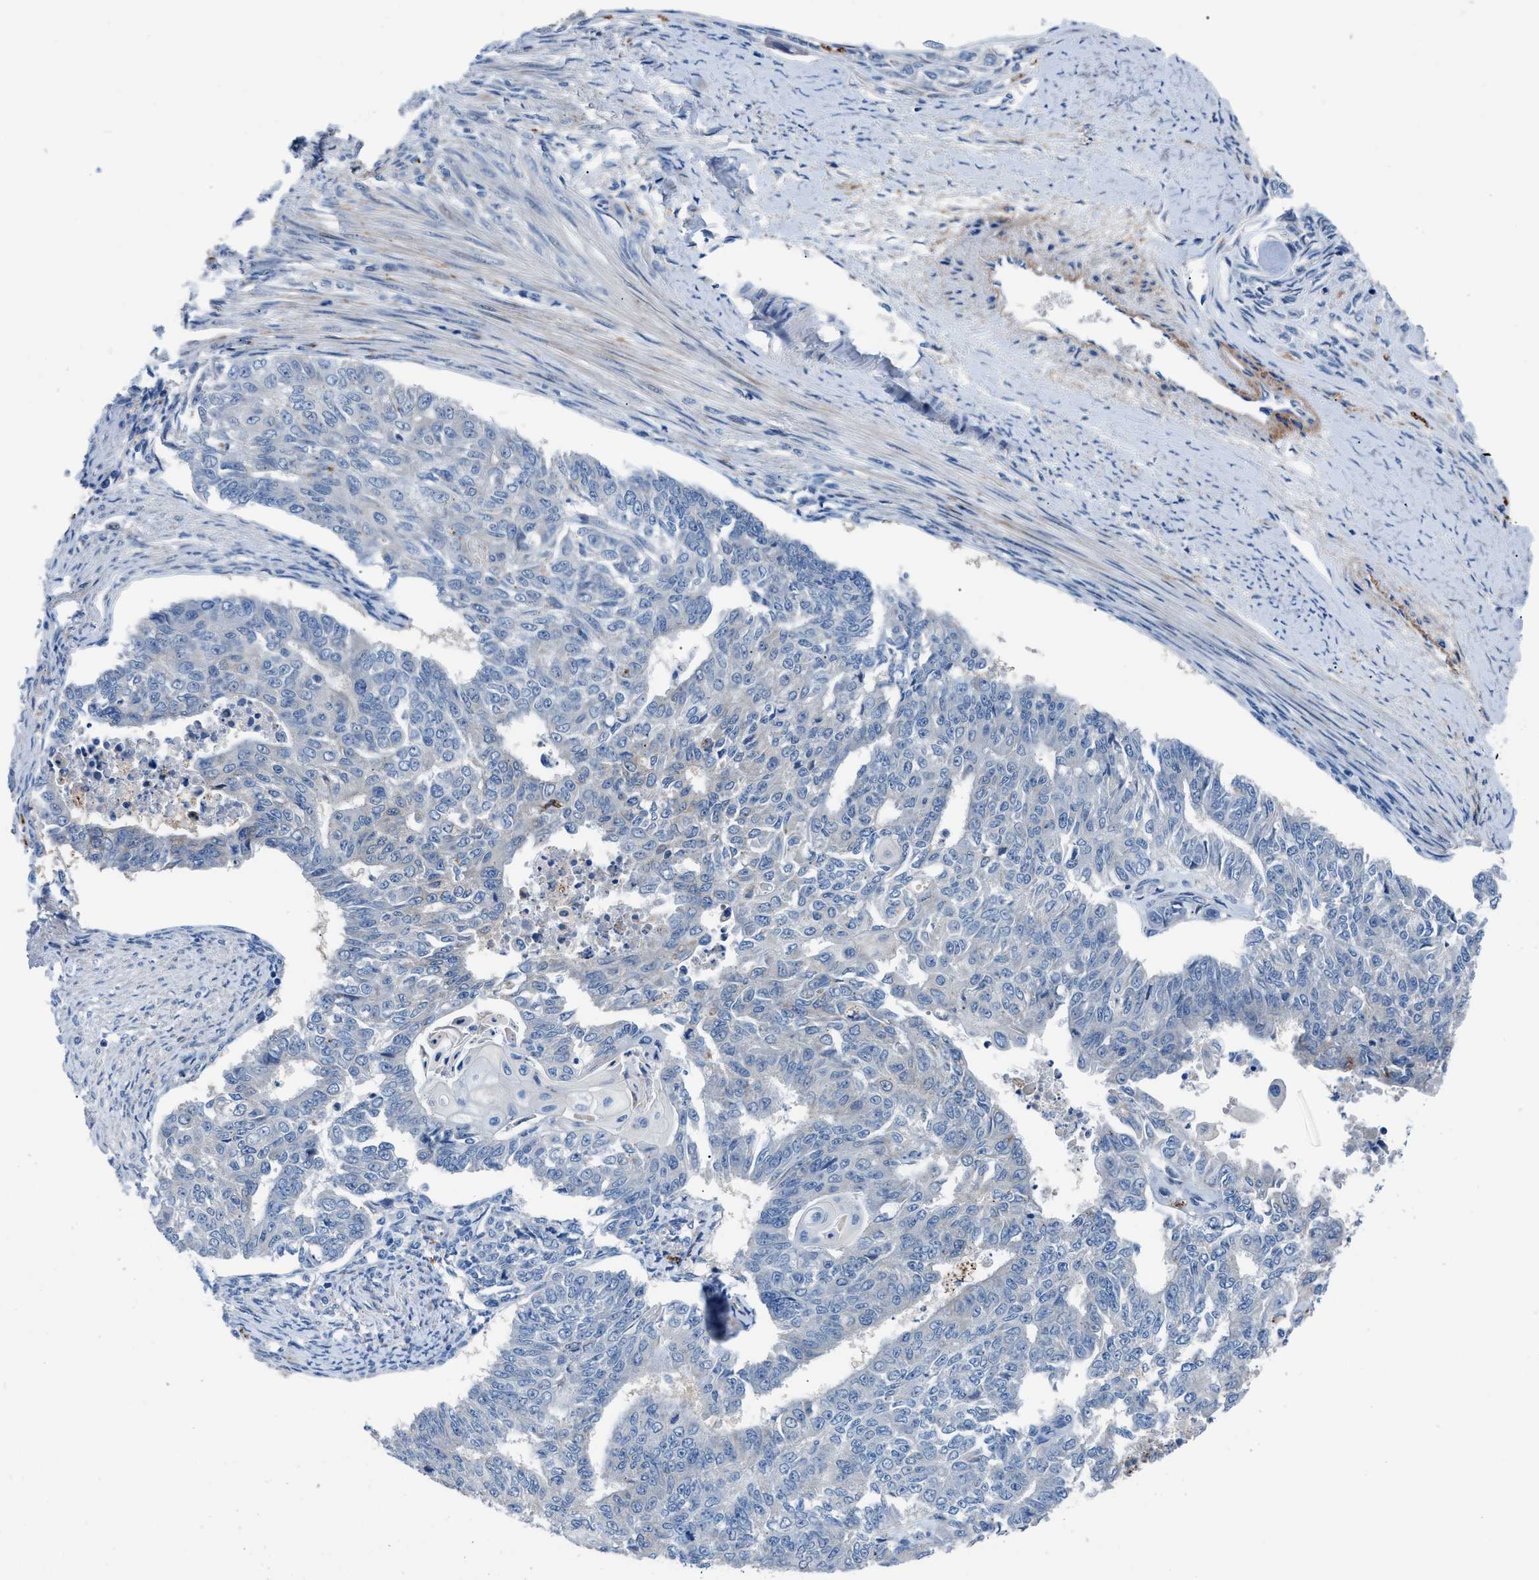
{"staining": {"intensity": "negative", "quantity": "none", "location": "none"}, "tissue": "endometrial cancer", "cell_type": "Tumor cells", "image_type": "cancer", "snomed": [{"axis": "morphology", "description": "Adenocarcinoma, NOS"}, {"axis": "topography", "description": "Endometrium"}], "caption": "A high-resolution histopathology image shows immunohistochemistry (IHC) staining of endometrial cancer (adenocarcinoma), which displays no significant positivity in tumor cells.", "gene": "UAP1", "patient": {"sex": "female", "age": 32}}